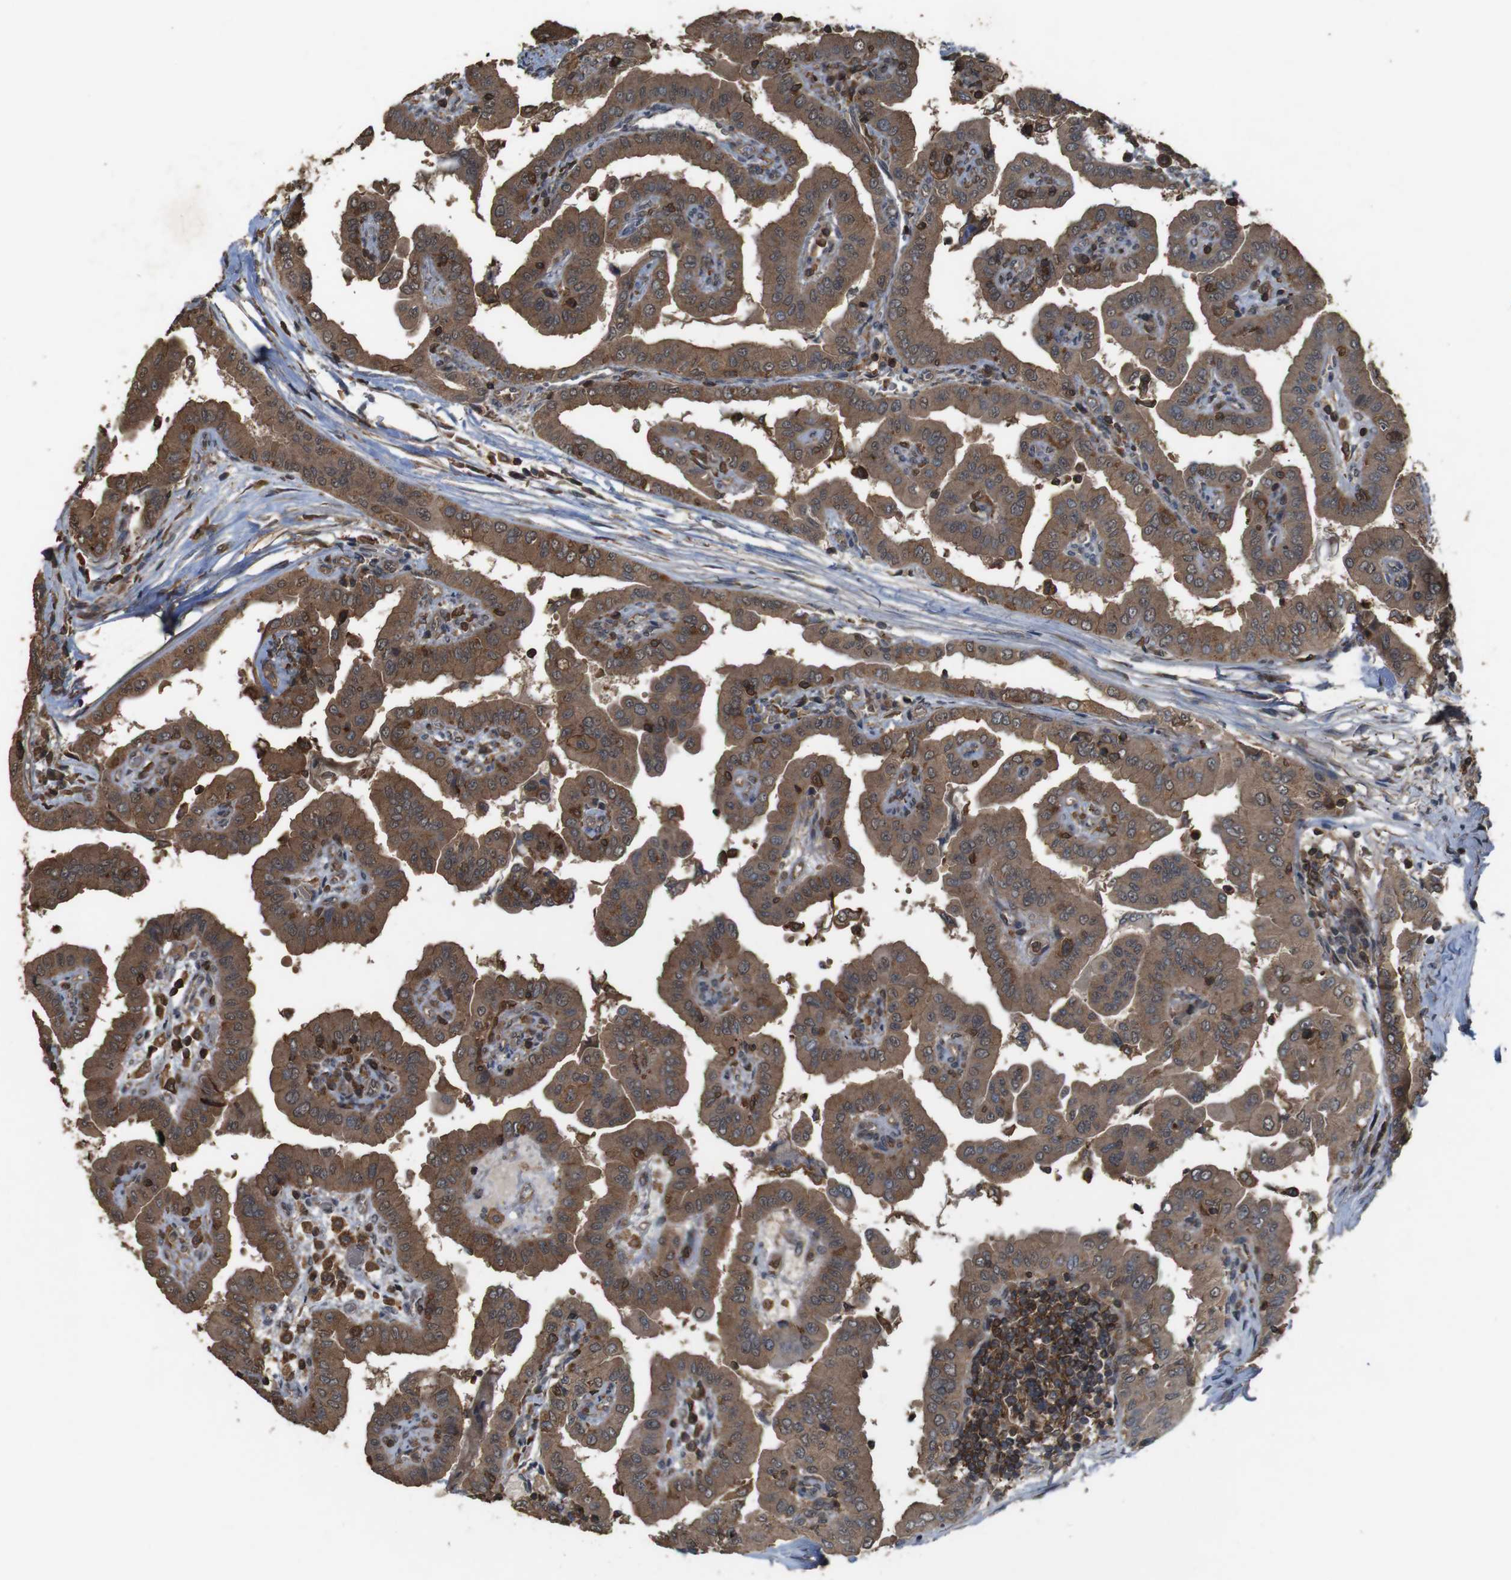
{"staining": {"intensity": "moderate", "quantity": ">75%", "location": "cytoplasmic/membranous"}, "tissue": "thyroid cancer", "cell_type": "Tumor cells", "image_type": "cancer", "snomed": [{"axis": "morphology", "description": "Papillary adenocarcinoma, NOS"}, {"axis": "topography", "description": "Thyroid gland"}], "caption": "This micrograph exhibits thyroid cancer (papillary adenocarcinoma) stained with immunohistochemistry (IHC) to label a protein in brown. The cytoplasmic/membranous of tumor cells show moderate positivity for the protein. Nuclei are counter-stained blue.", "gene": "BAG4", "patient": {"sex": "male", "age": 33}}